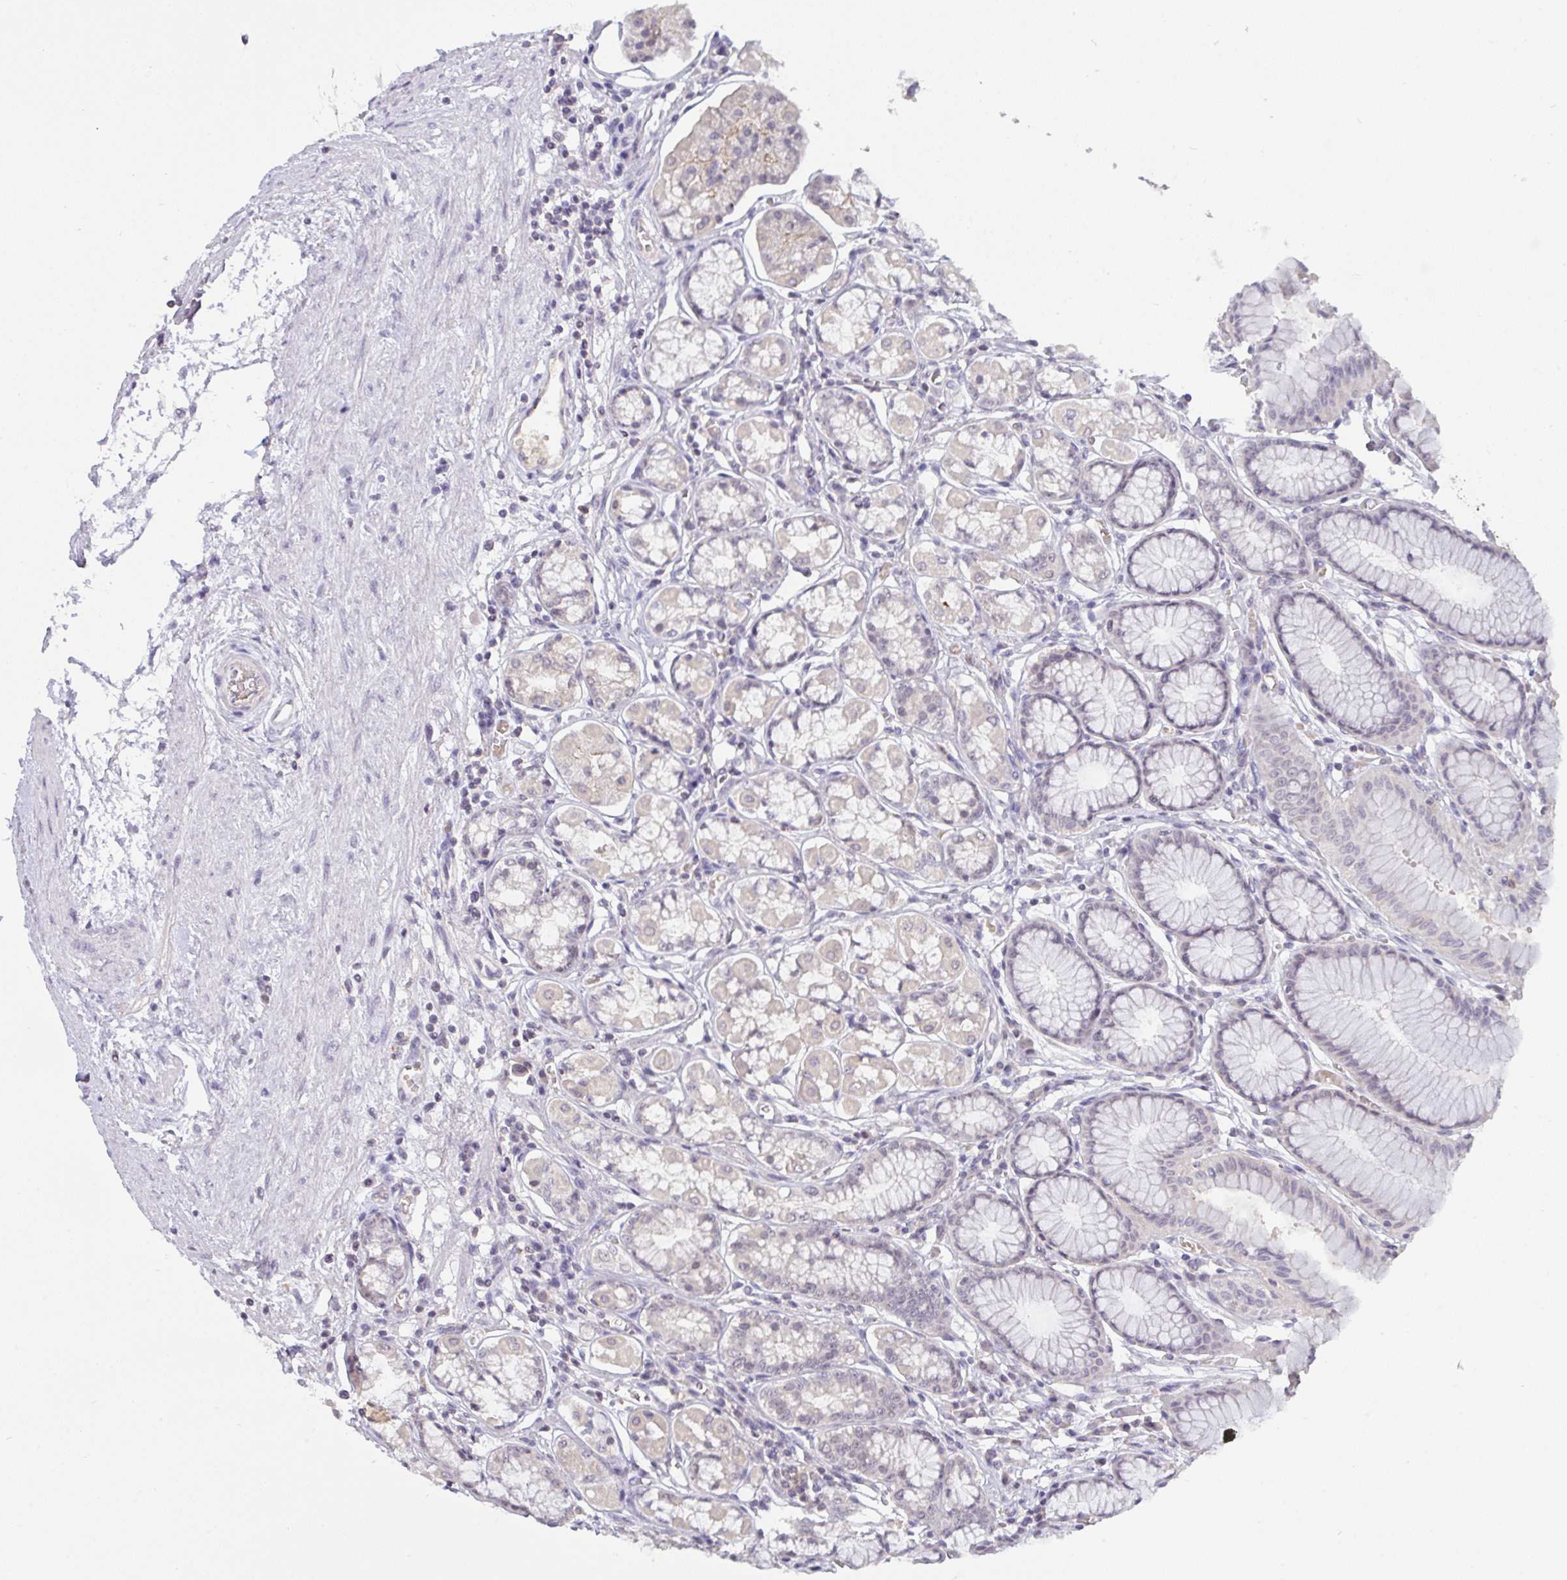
{"staining": {"intensity": "weak", "quantity": "25%-75%", "location": "cytoplasmic/membranous"}, "tissue": "stomach", "cell_type": "Glandular cells", "image_type": "normal", "snomed": [{"axis": "morphology", "description": "Normal tissue, NOS"}, {"axis": "topography", "description": "Stomach"}, {"axis": "topography", "description": "Stomach, lower"}], "caption": "Stomach stained with DAB immunohistochemistry (IHC) shows low levels of weak cytoplasmic/membranous staining in approximately 25%-75% of glandular cells. (Brightfield microscopy of DAB IHC at high magnification).", "gene": "ZNF784", "patient": {"sex": "male", "age": 76}}